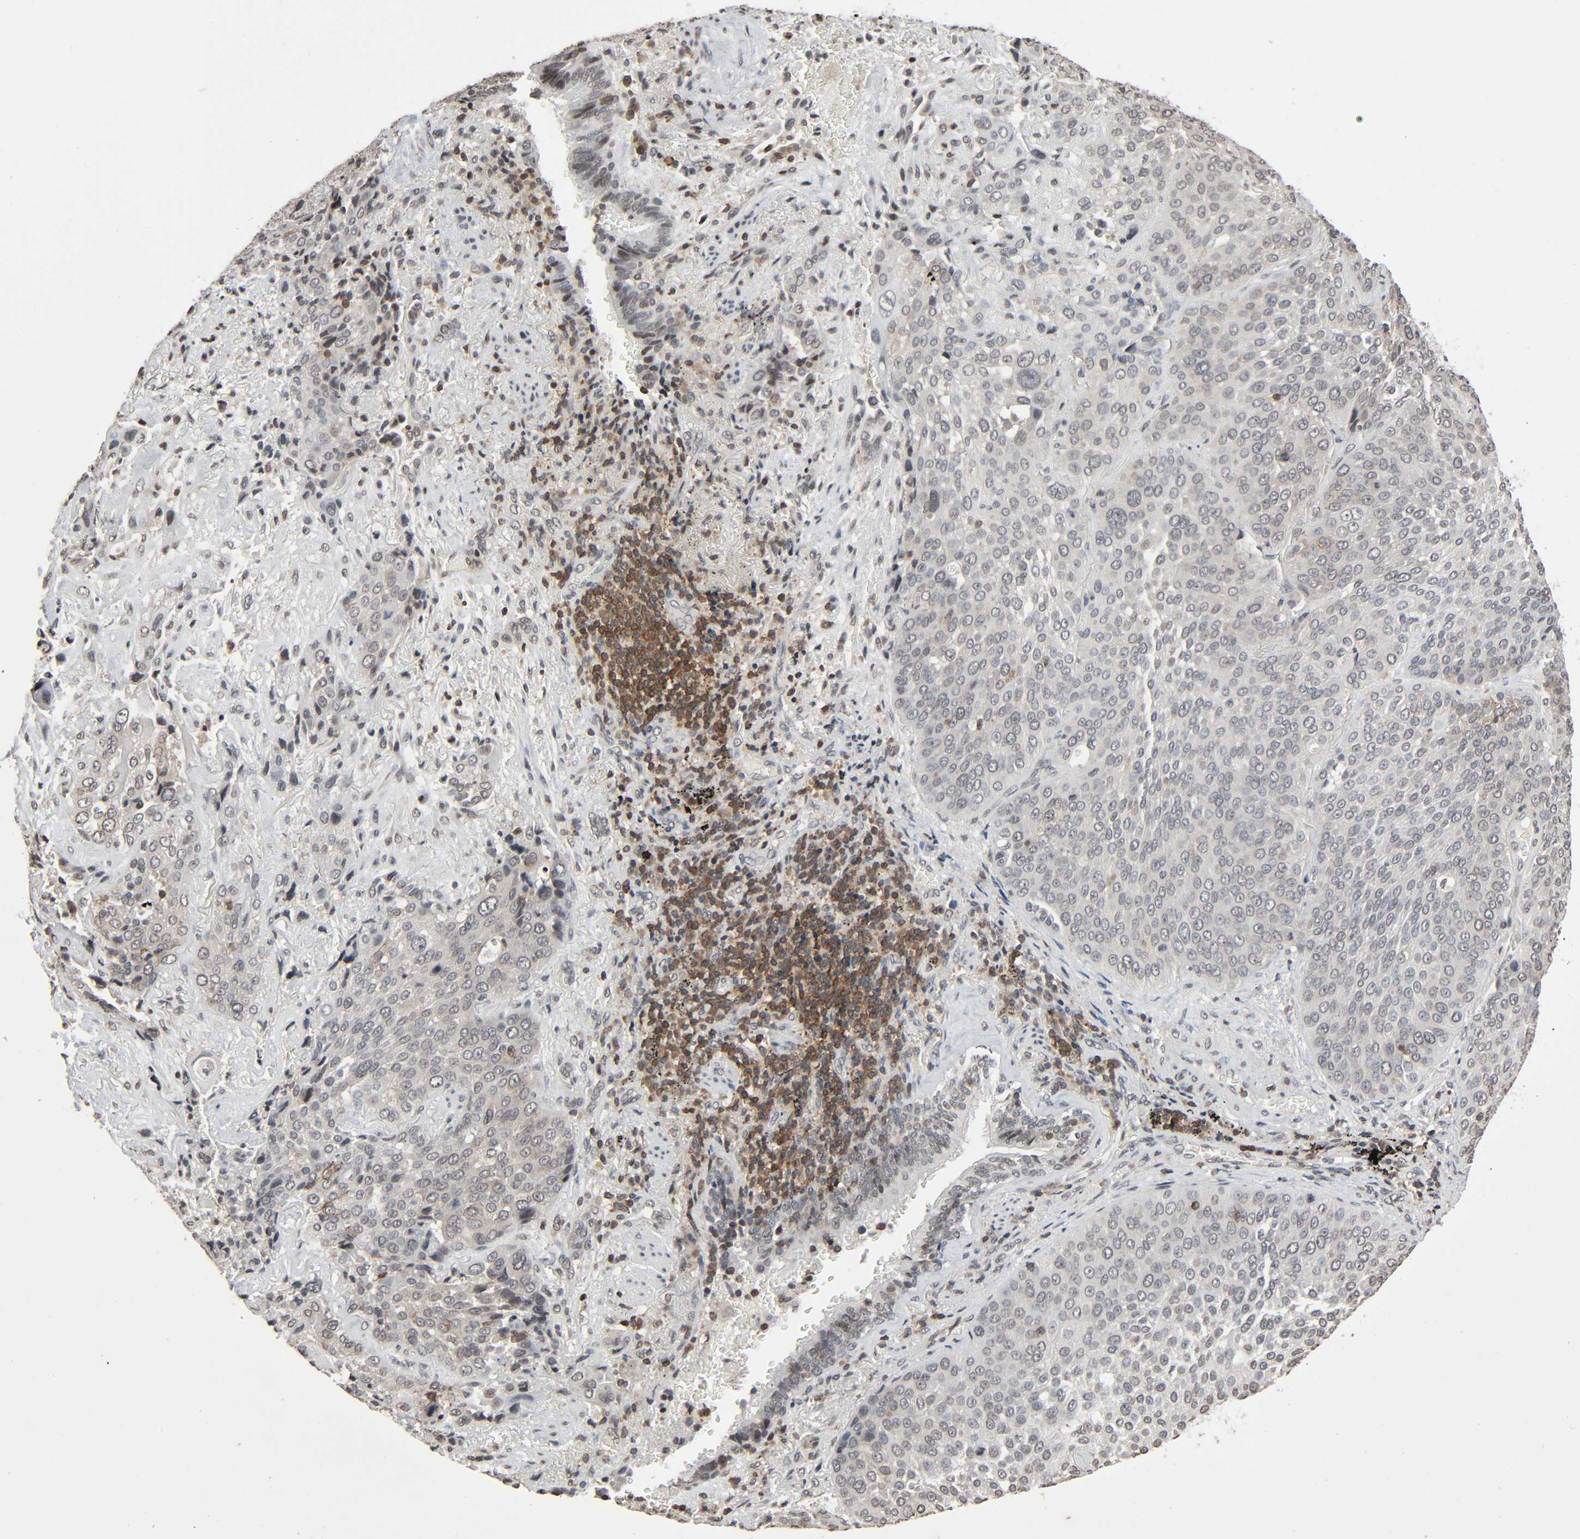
{"staining": {"intensity": "negative", "quantity": "none", "location": "none"}, "tissue": "lung cancer", "cell_type": "Tumor cells", "image_type": "cancer", "snomed": [{"axis": "morphology", "description": "Squamous cell carcinoma, NOS"}, {"axis": "topography", "description": "Lung"}], "caption": "Lung squamous cell carcinoma was stained to show a protein in brown. There is no significant expression in tumor cells.", "gene": "STK4", "patient": {"sex": "male", "age": 54}}